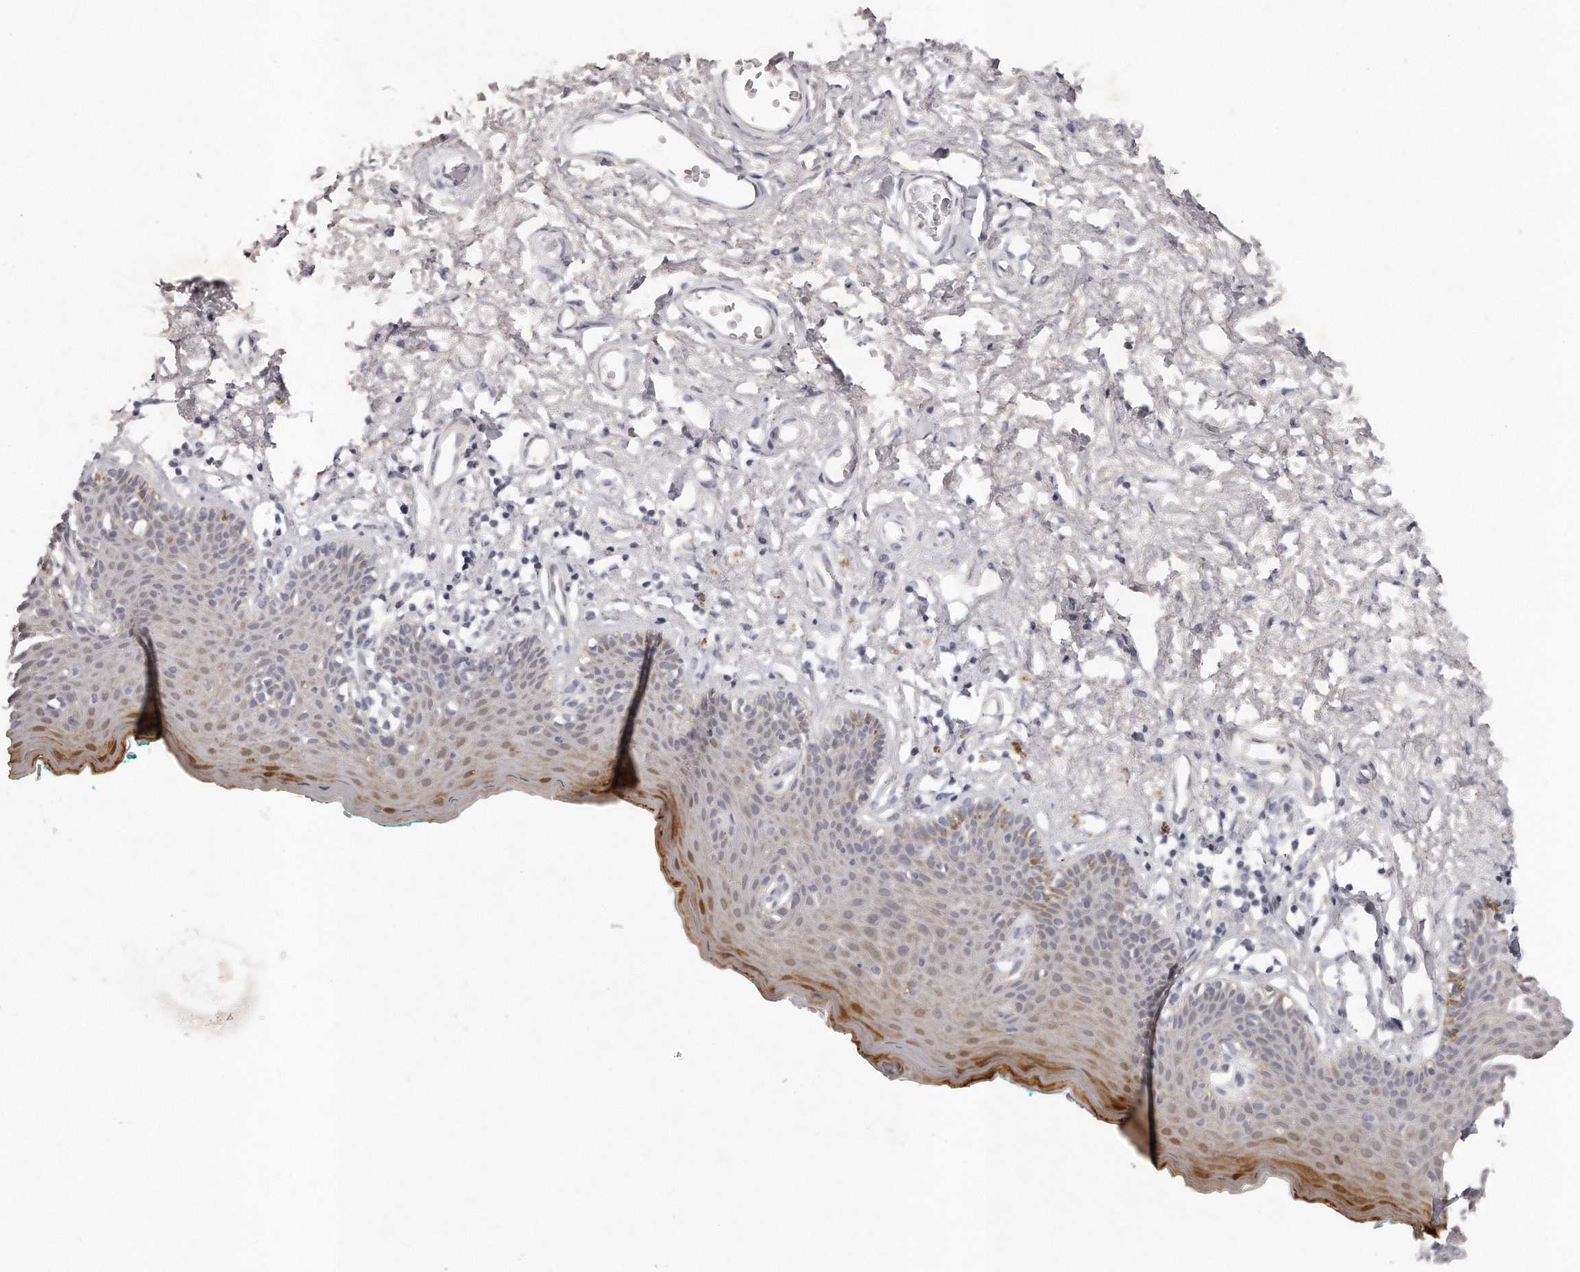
{"staining": {"intensity": "strong", "quantity": "<25%", "location": "cytoplasmic/membranous"}, "tissue": "skin", "cell_type": "Epidermal cells", "image_type": "normal", "snomed": [{"axis": "morphology", "description": "Normal tissue, NOS"}, {"axis": "topography", "description": "Vulva"}], "caption": "A photomicrograph of skin stained for a protein exhibits strong cytoplasmic/membranous brown staining in epidermal cells.", "gene": "GGCT", "patient": {"sex": "female", "age": 66}}